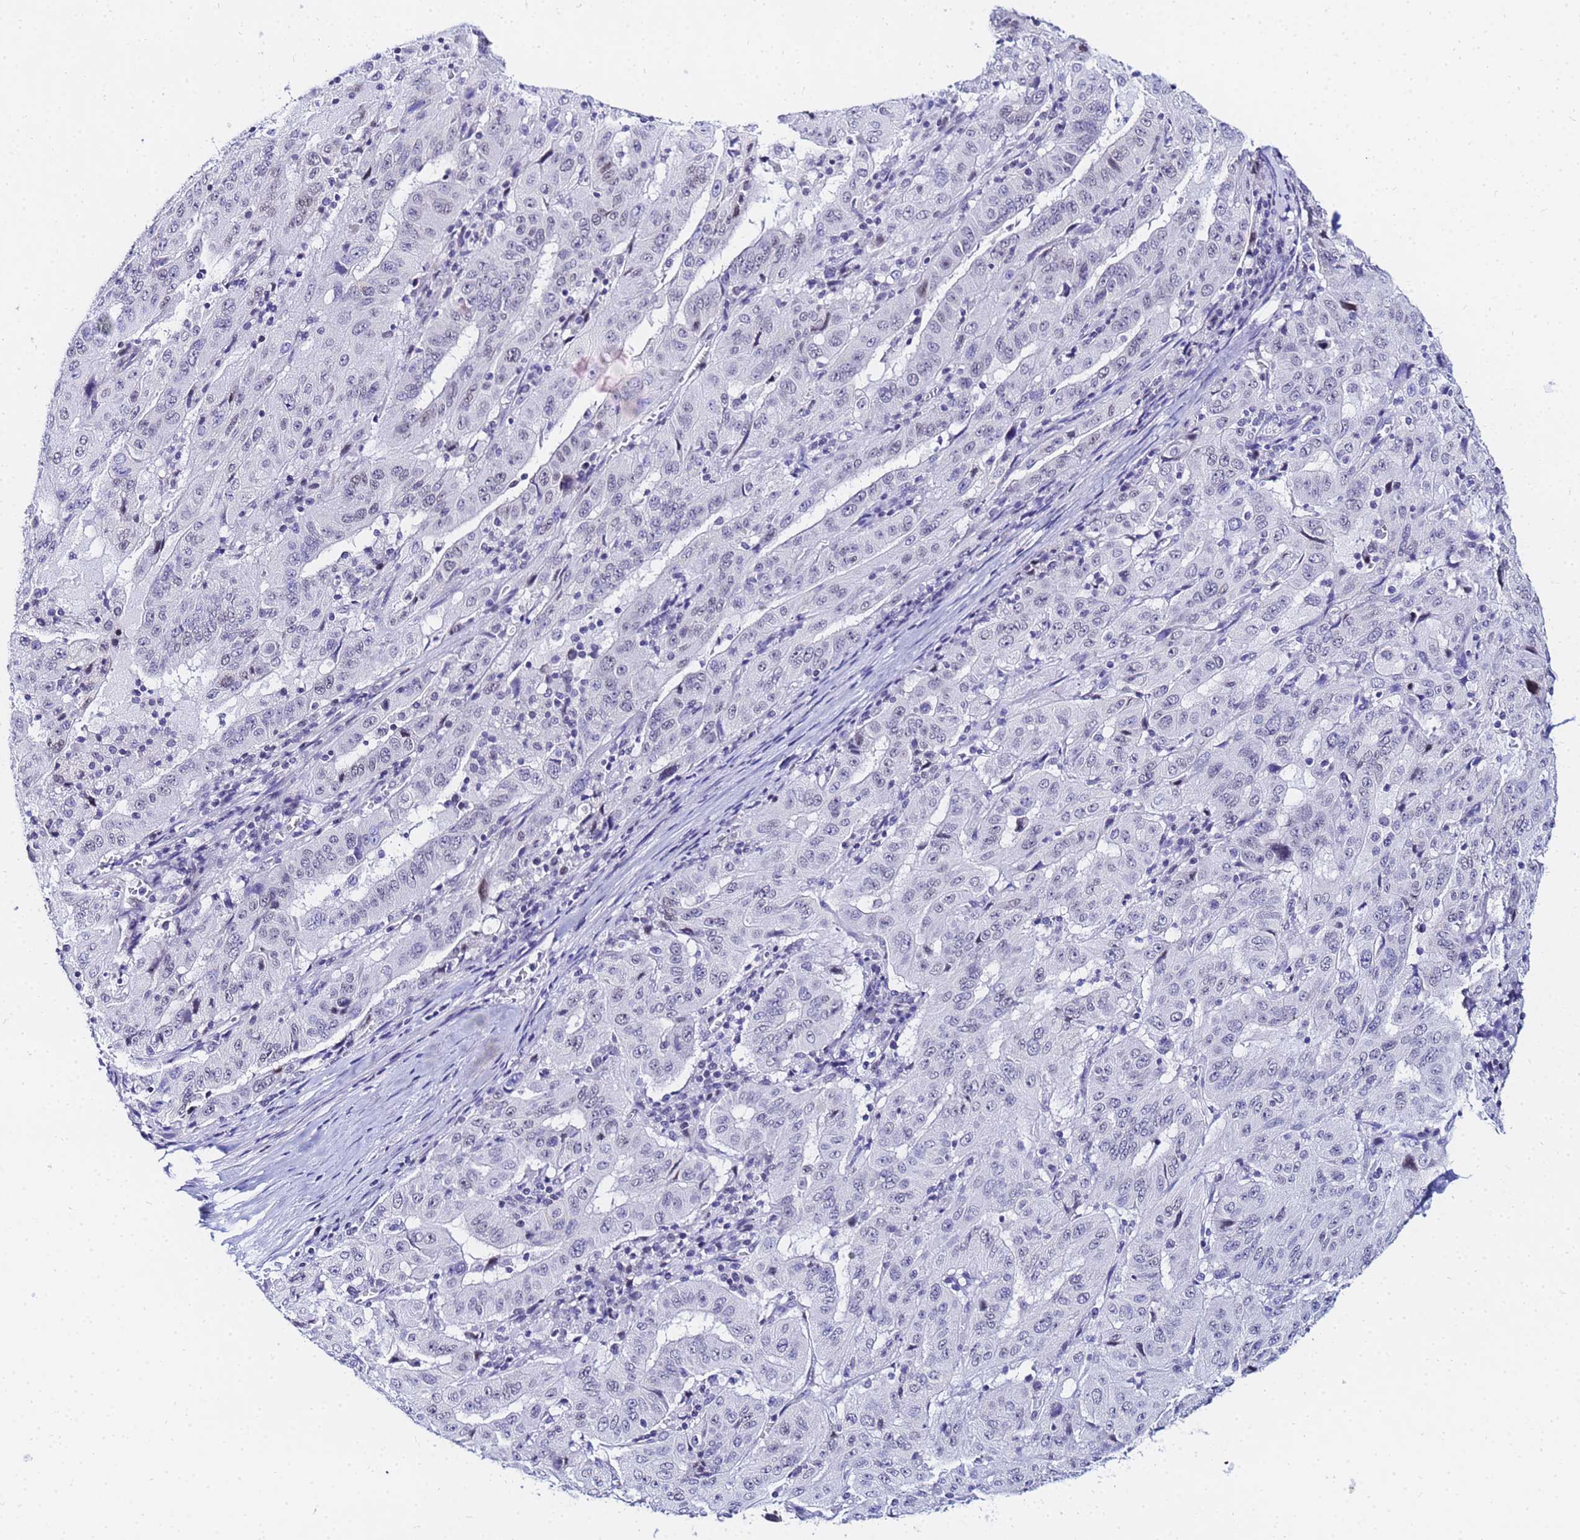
{"staining": {"intensity": "negative", "quantity": "none", "location": "none"}, "tissue": "pancreatic cancer", "cell_type": "Tumor cells", "image_type": "cancer", "snomed": [{"axis": "morphology", "description": "Adenocarcinoma, NOS"}, {"axis": "topography", "description": "Pancreas"}], "caption": "The immunohistochemistry (IHC) photomicrograph has no significant staining in tumor cells of adenocarcinoma (pancreatic) tissue.", "gene": "CKMT1A", "patient": {"sex": "male", "age": 63}}